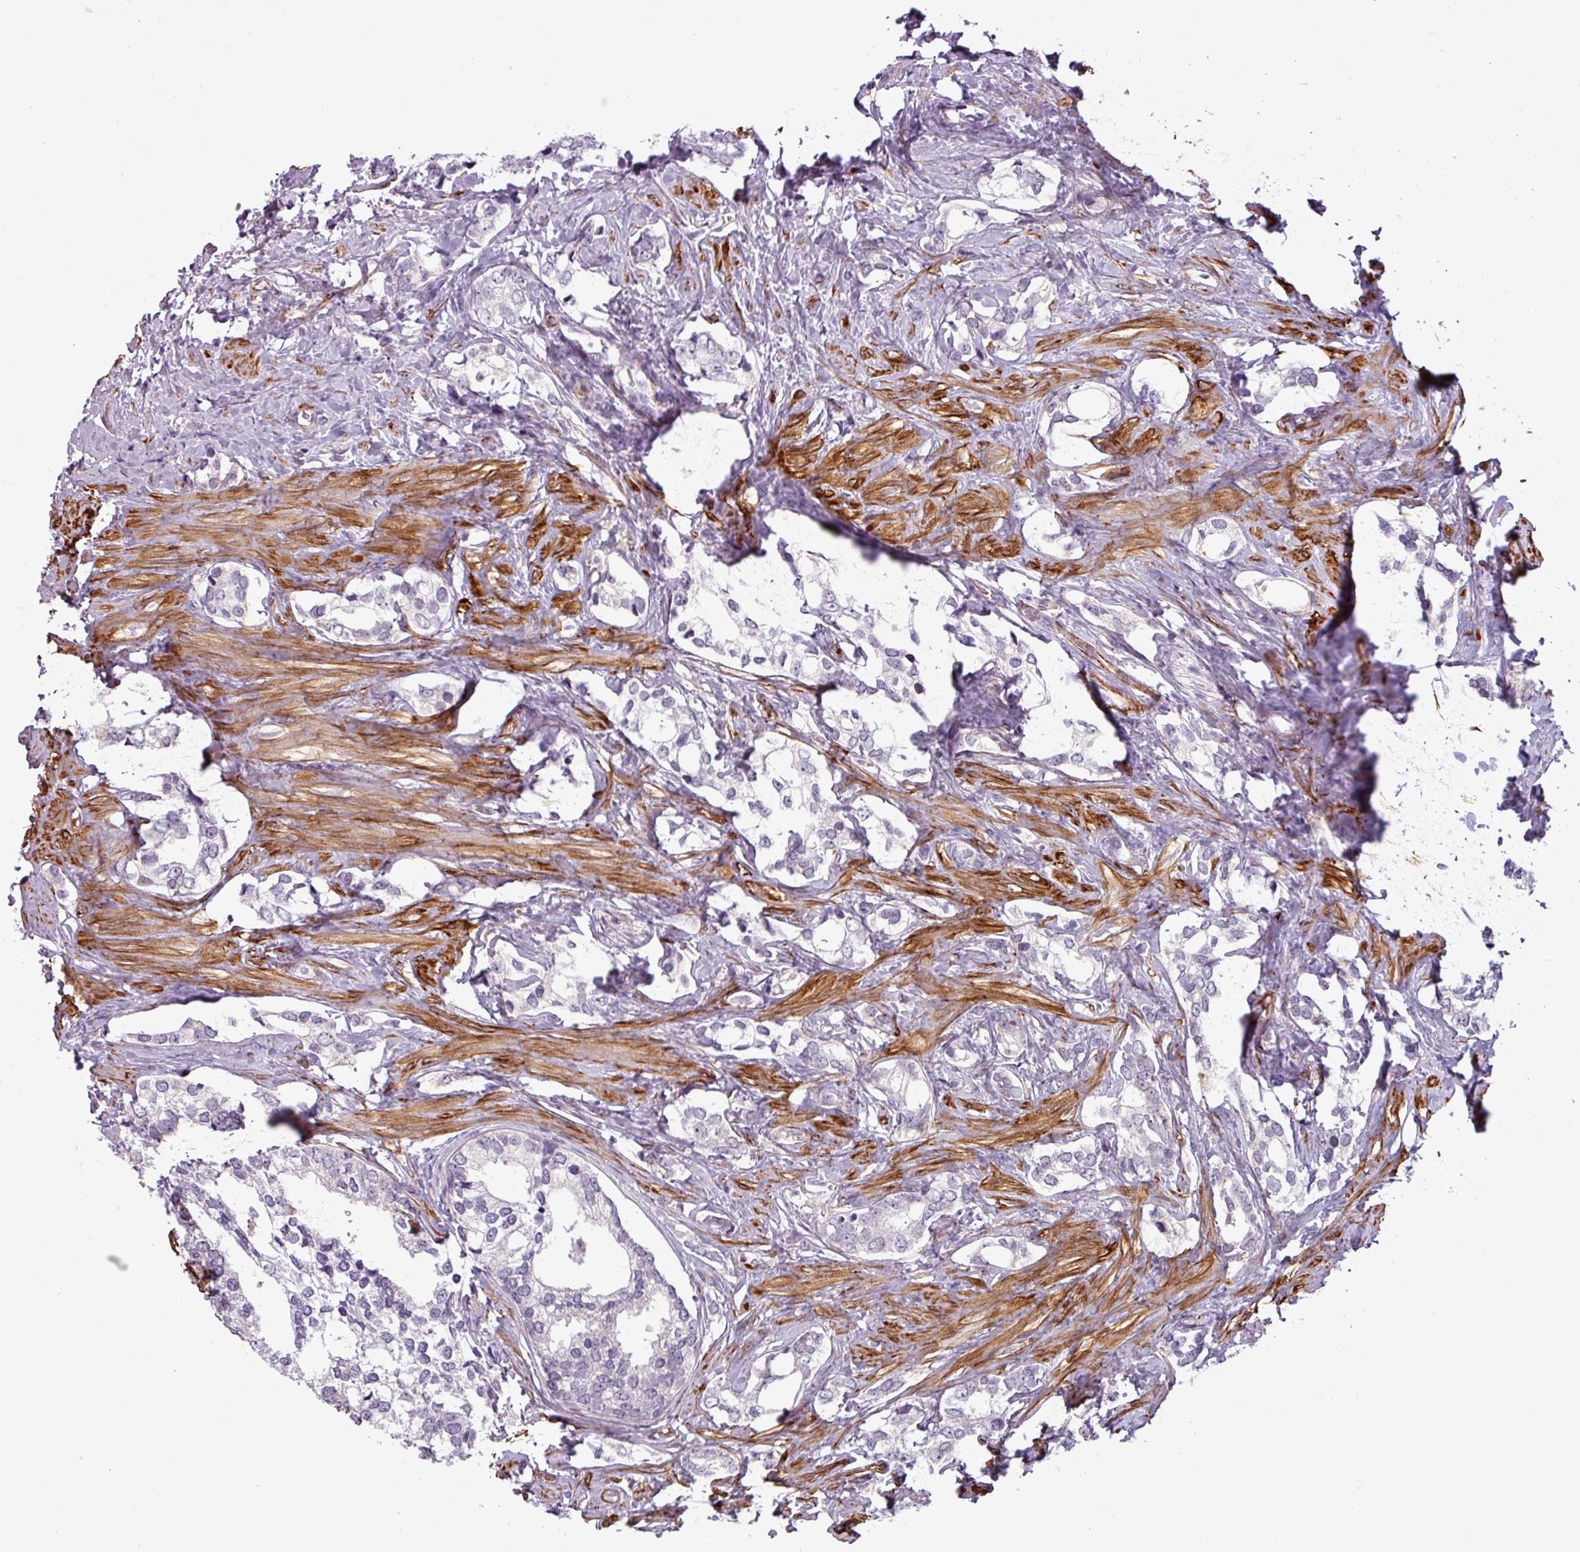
{"staining": {"intensity": "negative", "quantity": "none", "location": "none"}, "tissue": "prostate cancer", "cell_type": "Tumor cells", "image_type": "cancer", "snomed": [{"axis": "morphology", "description": "Adenocarcinoma, High grade"}, {"axis": "topography", "description": "Prostate"}], "caption": "Micrograph shows no significant protein positivity in tumor cells of prostate cancer.", "gene": "ATP10A", "patient": {"sex": "male", "age": 66}}